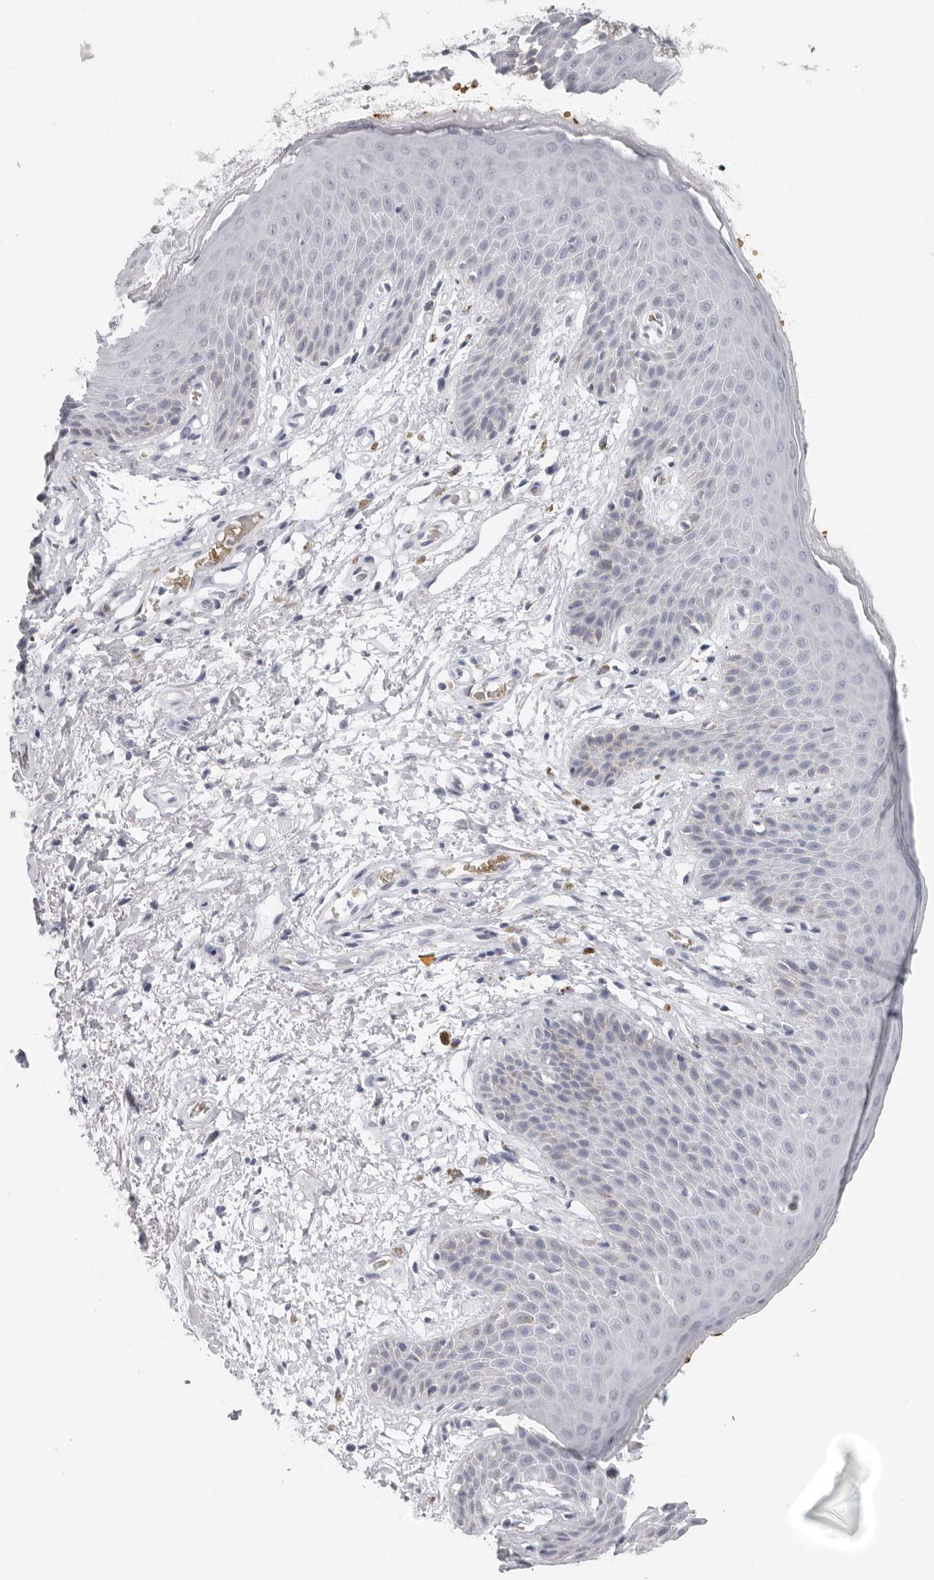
{"staining": {"intensity": "negative", "quantity": "none", "location": "none"}, "tissue": "skin", "cell_type": "Epidermal cells", "image_type": "normal", "snomed": [{"axis": "morphology", "description": "Normal tissue, NOS"}, {"axis": "topography", "description": "Anal"}], "caption": "High power microscopy micrograph of an immunohistochemistry (IHC) histopathology image of benign skin, revealing no significant positivity in epidermal cells.", "gene": "EPB41", "patient": {"sex": "male", "age": 74}}